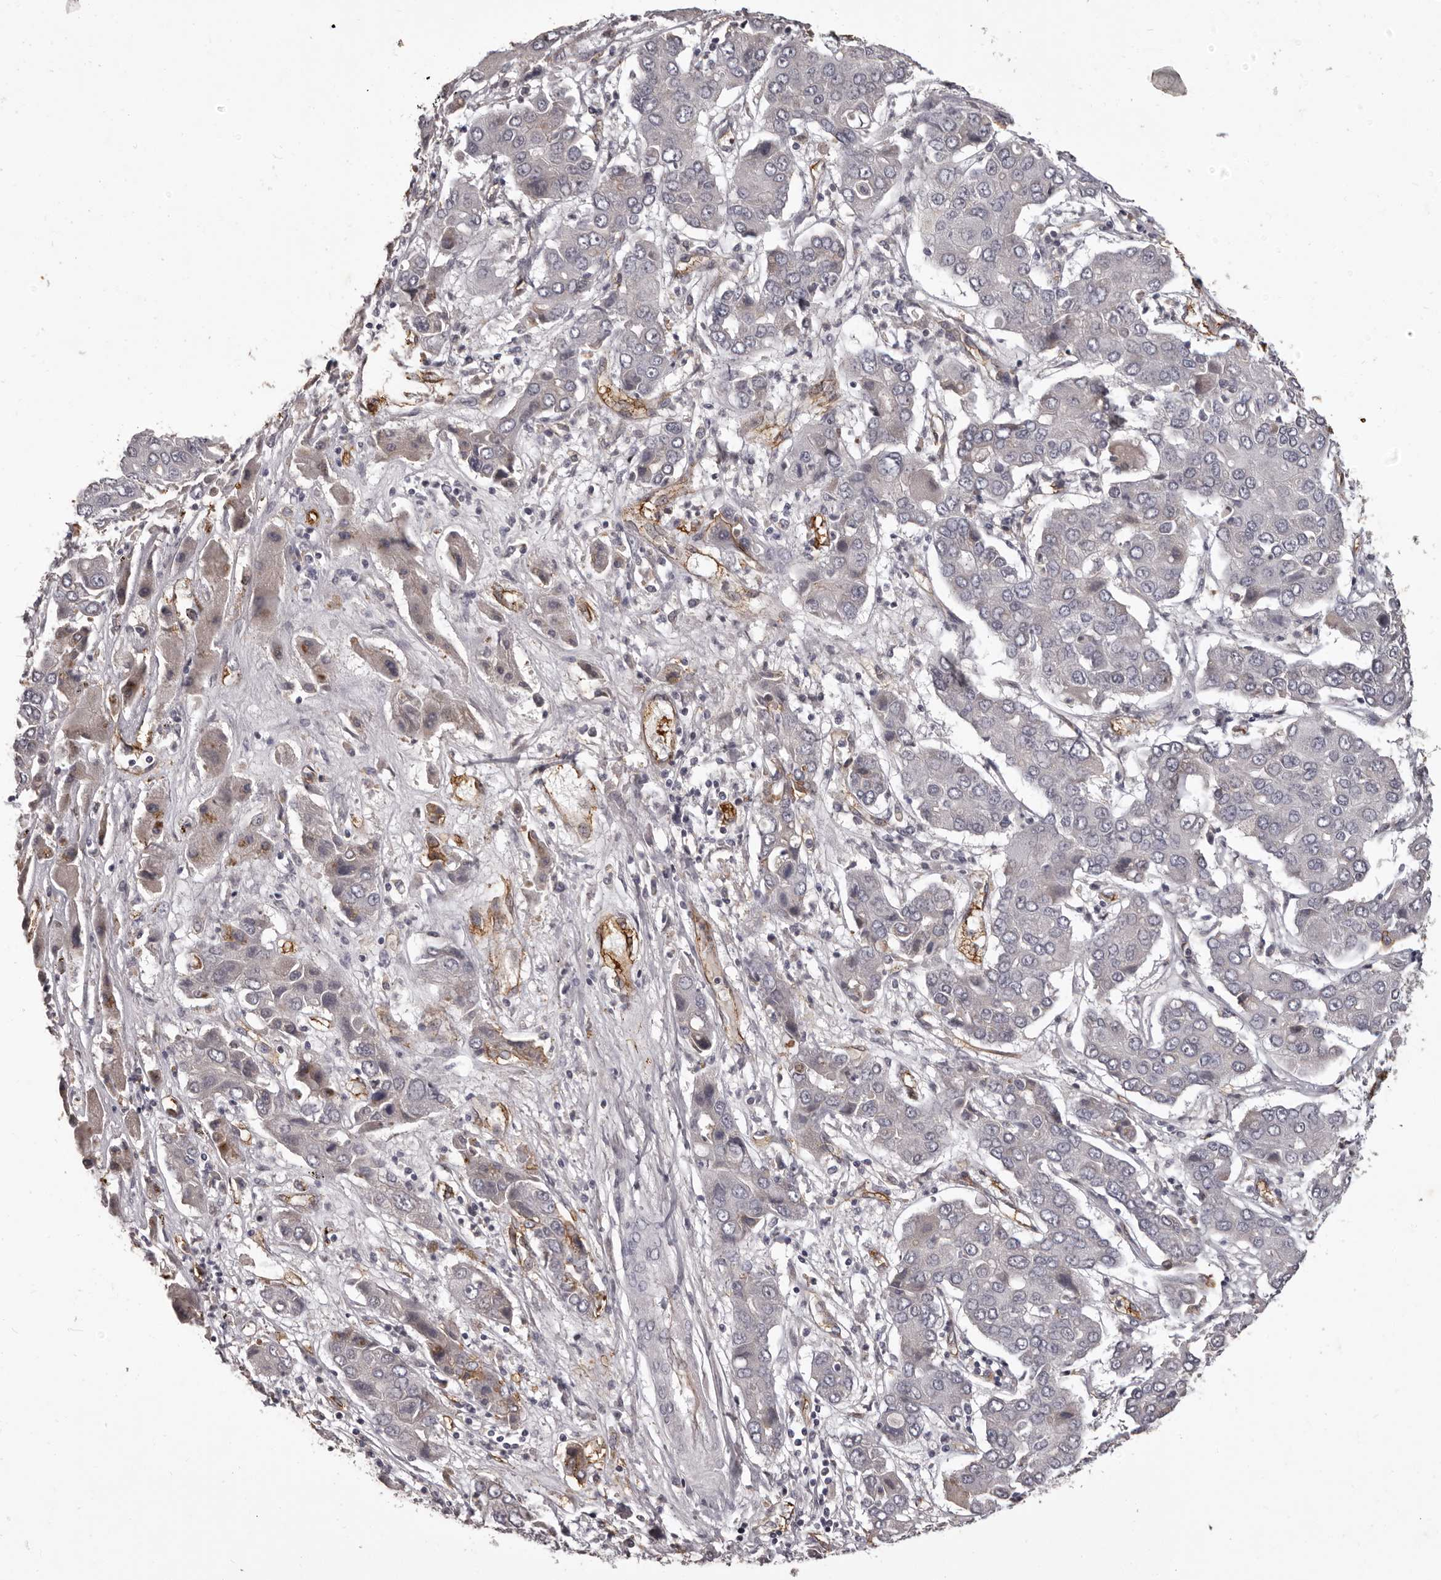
{"staining": {"intensity": "negative", "quantity": "none", "location": "none"}, "tissue": "liver cancer", "cell_type": "Tumor cells", "image_type": "cancer", "snomed": [{"axis": "morphology", "description": "Cholangiocarcinoma"}, {"axis": "topography", "description": "Liver"}], "caption": "Immunohistochemistry of liver cancer displays no expression in tumor cells.", "gene": "GPR78", "patient": {"sex": "male", "age": 67}}